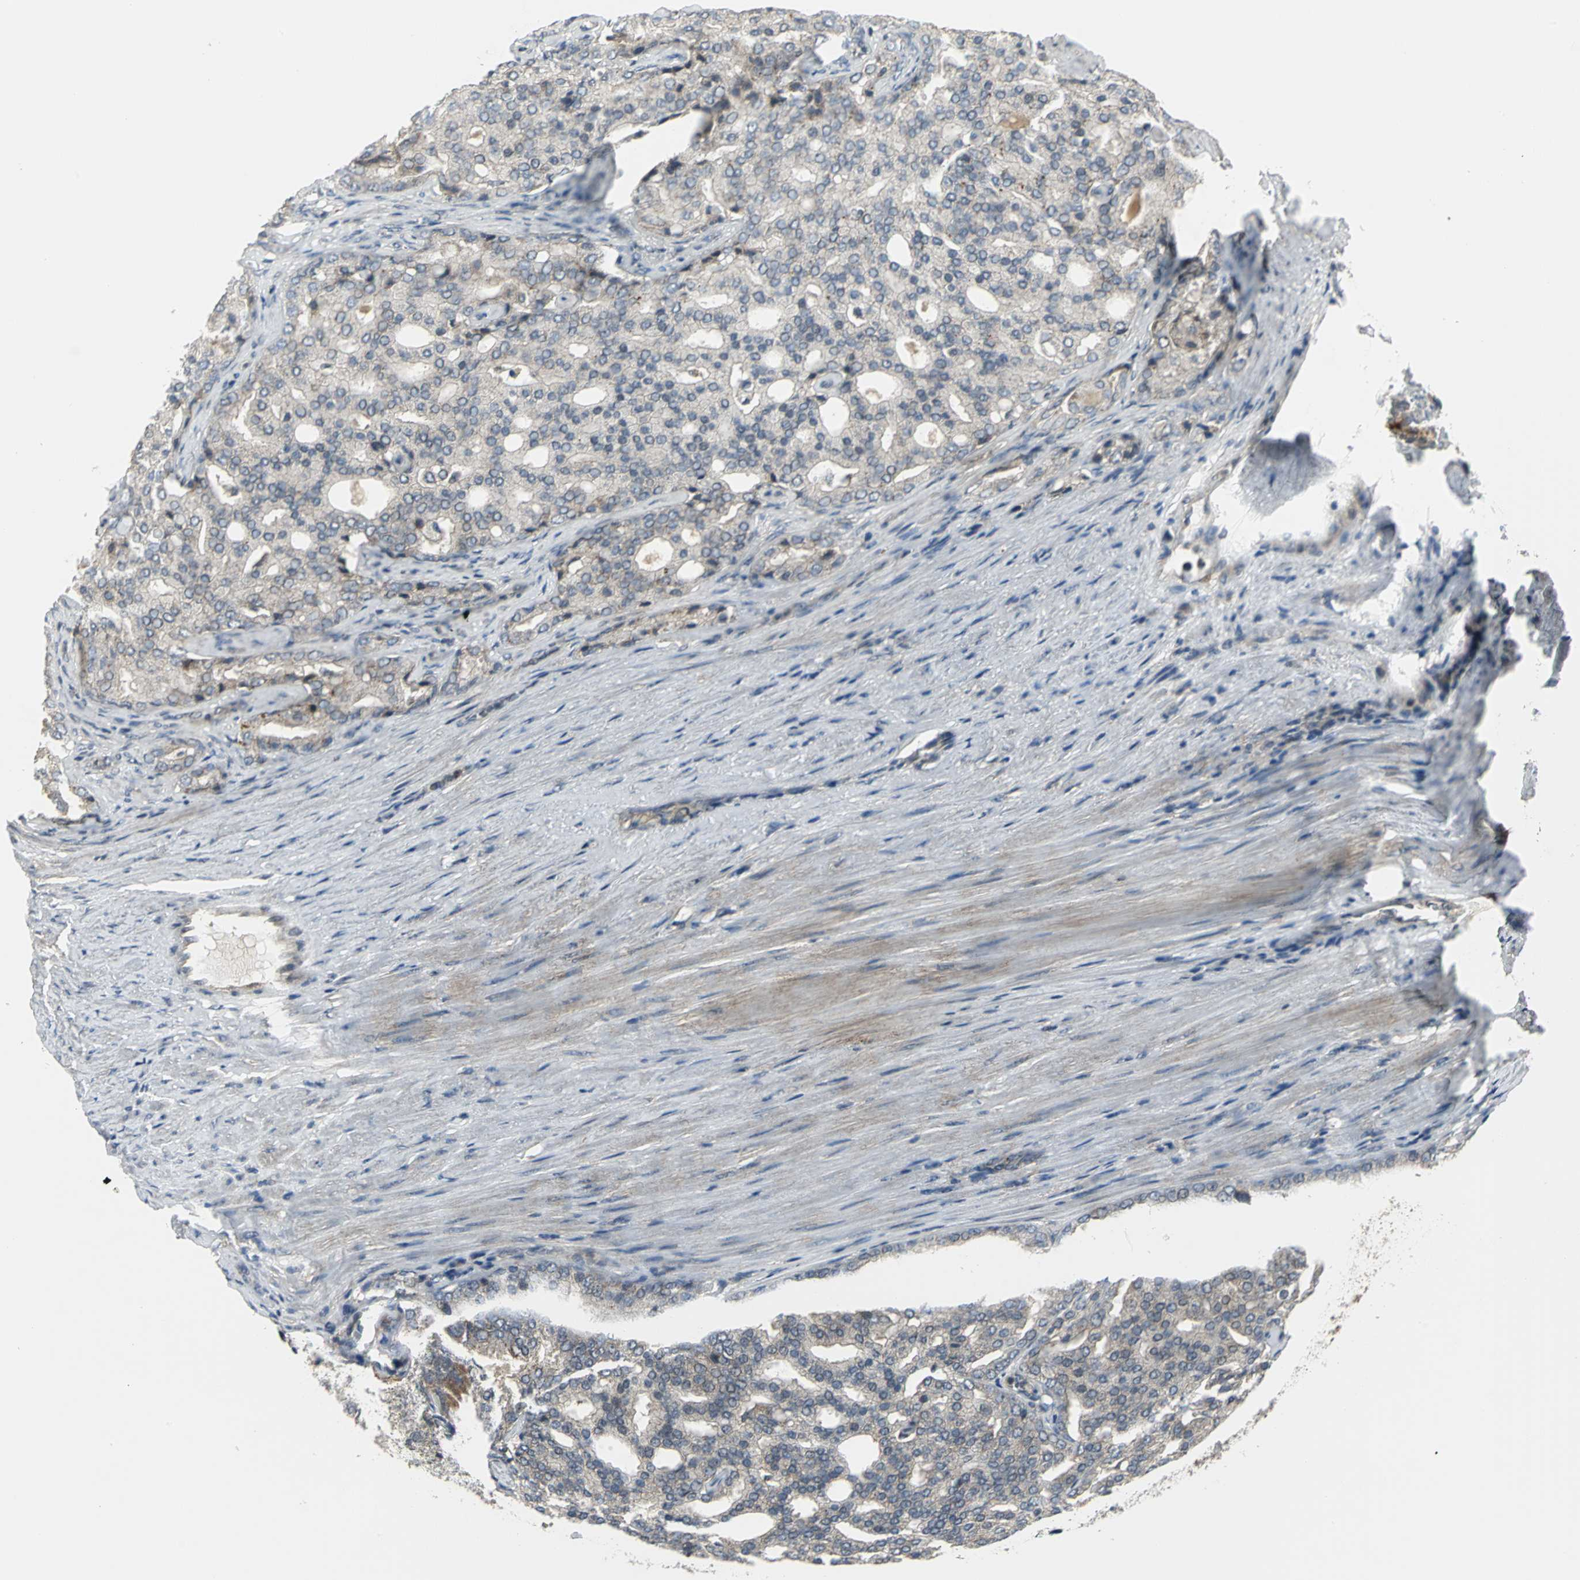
{"staining": {"intensity": "weak", "quantity": ">75%", "location": "cytoplasmic/membranous"}, "tissue": "prostate cancer", "cell_type": "Tumor cells", "image_type": "cancer", "snomed": [{"axis": "morphology", "description": "Adenocarcinoma, High grade"}, {"axis": "topography", "description": "Prostate"}], "caption": "A high-resolution micrograph shows immunohistochemistry staining of high-grade adenocarcinoma (prostate), which shows weak cytoplasmic/membranous staining in about >75% of tumor cells.", "gene": "MAPK8IP3", "patient": {"sex": "male", "age": 64}}